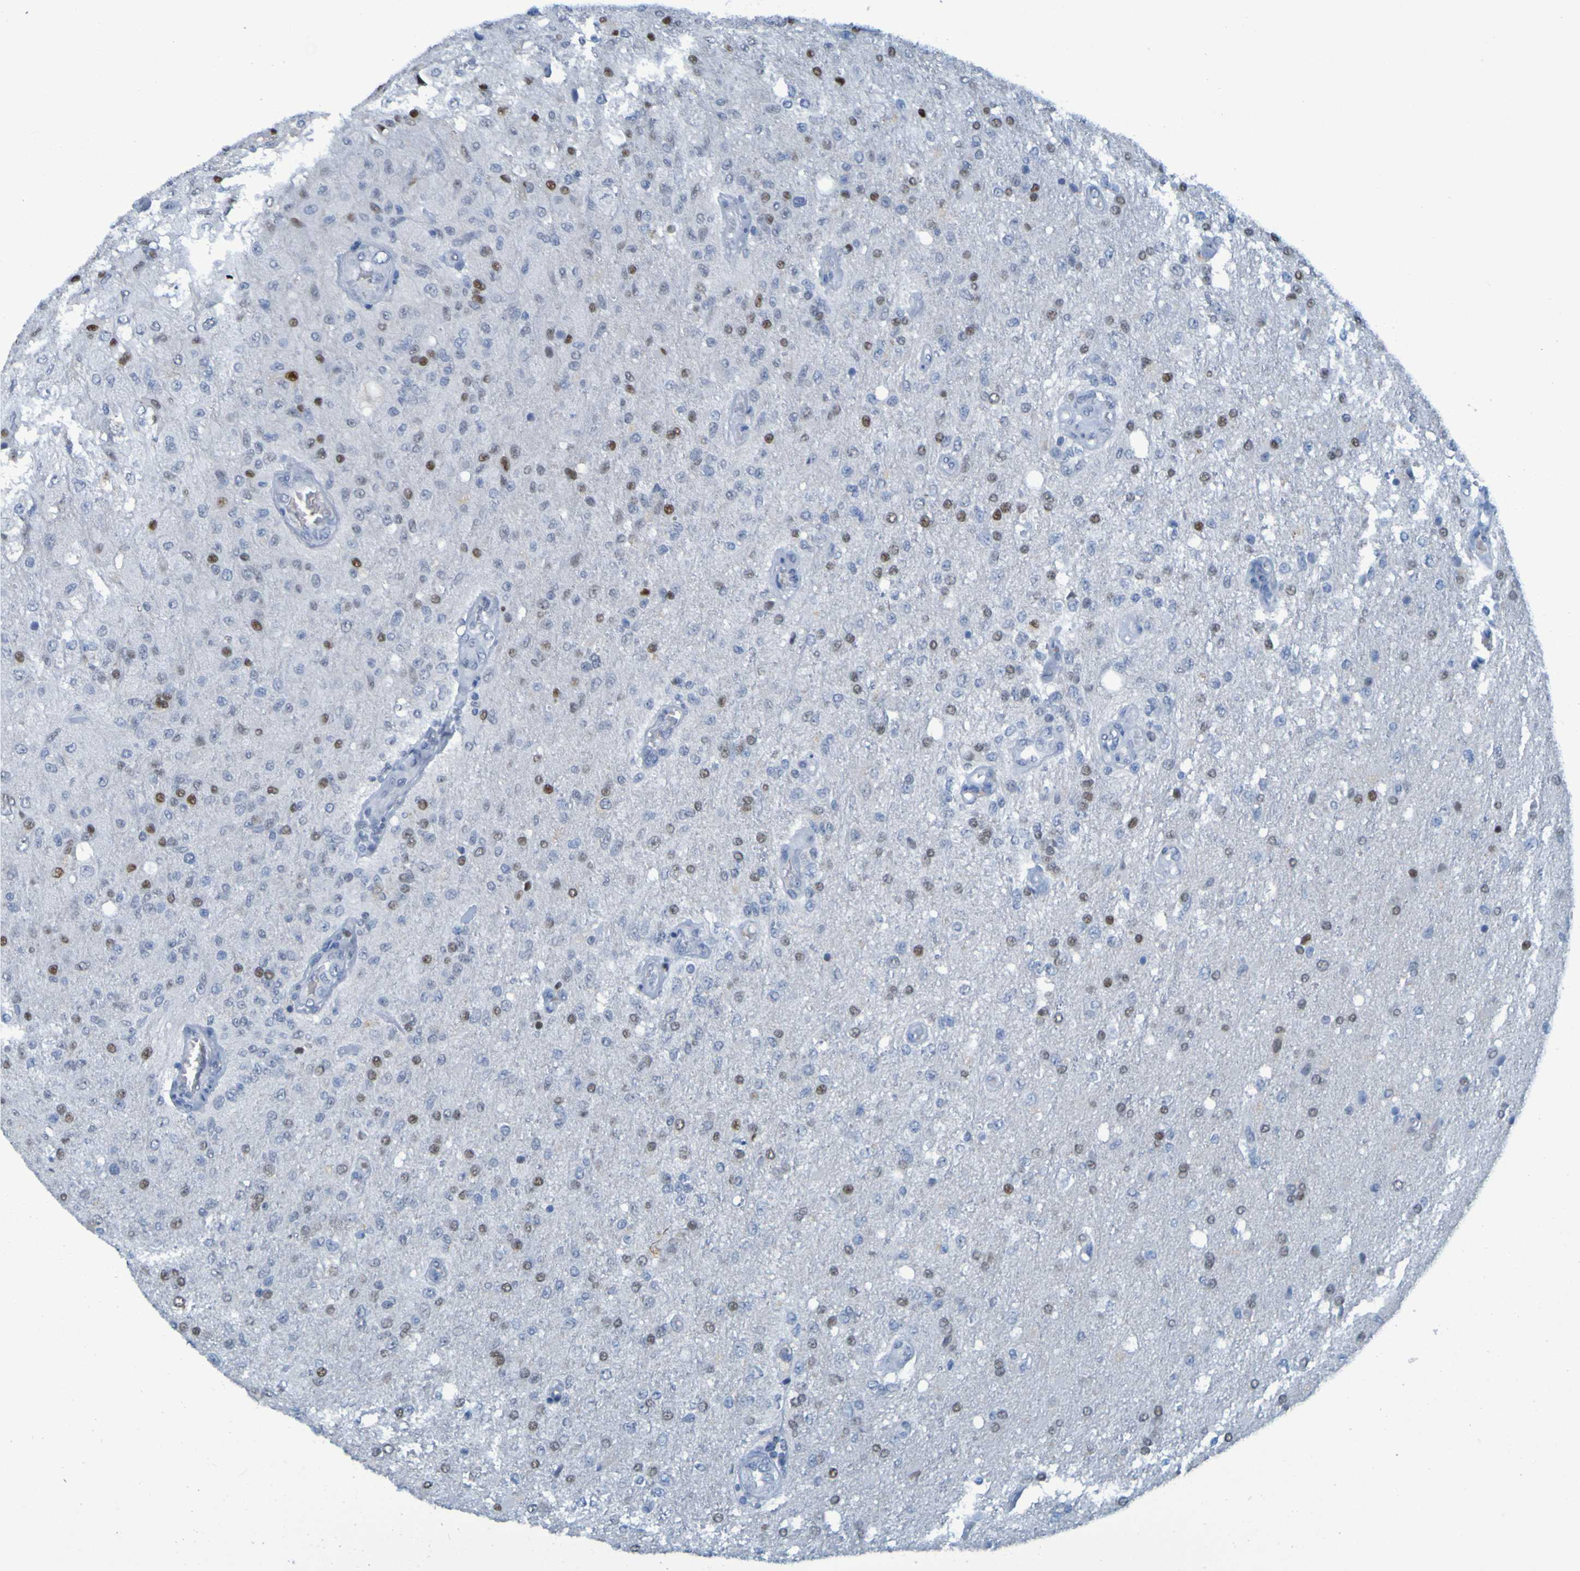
{"staining": {"intensity": "strong", "quantity": "<25%", "location": "nuclear"}, "tissue": "glioma", "cell_type": "Tumor cells", "image_type": "cancer", "snomed": [{"axis": "morphology", "description": "Normal tissue, NOS"}, {"axis": "morphology", "description": "Glioma, malignant, High grade"}, {"axis": "topography", "description": "Cerebral cortex"}], "caption": "A medium amount of strong nuclear staining is present in about <25% of tumor cells in glioma tissue.", "gene": "USP36", "patient": {"sex": "male", "age": 77}}